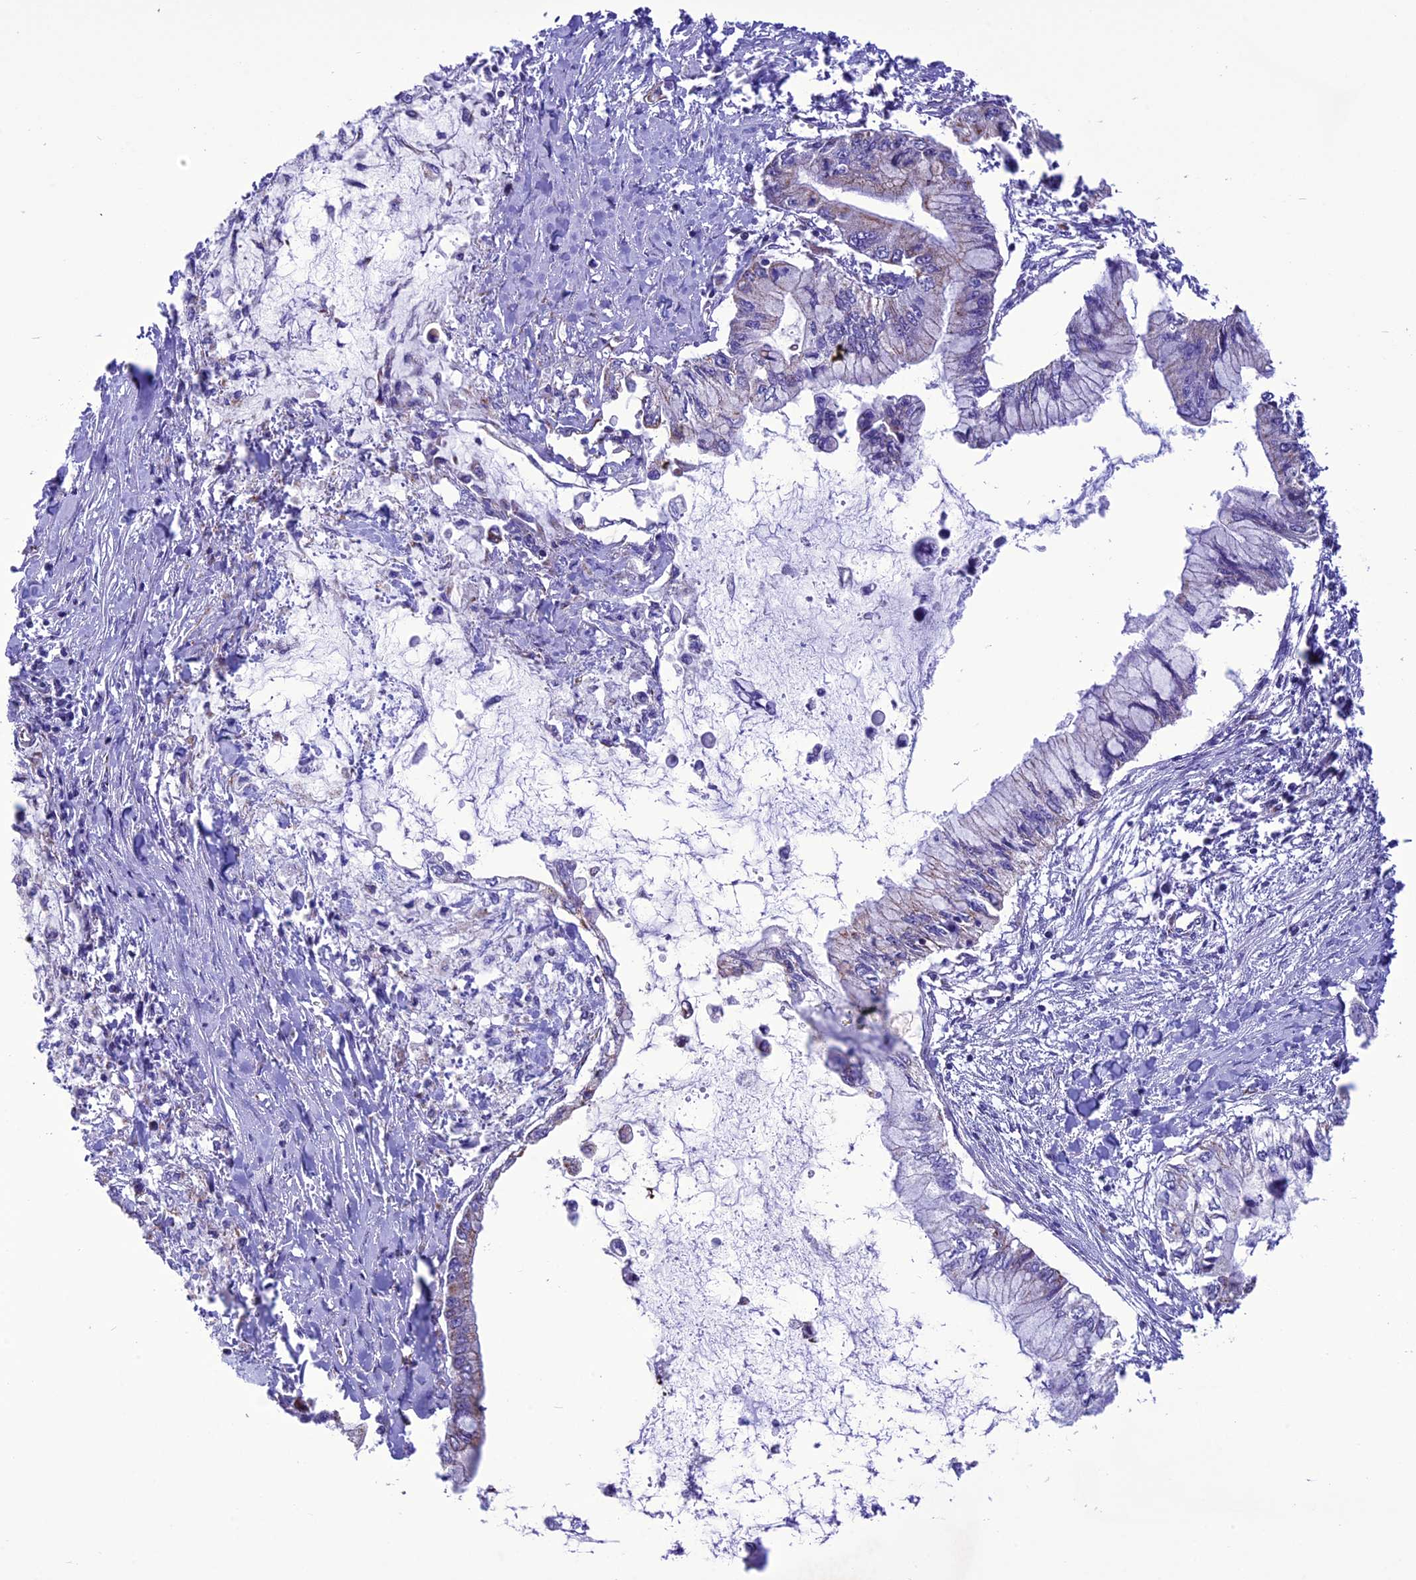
{"staining": {"intensity": "weak", "quantity": "<25%", "location": "cytoplasmic/membranous"}, "tissue": "pancreatic cancer", "cell_type": "Tumor cells", "image_type": "cancer", "snomed": [{"axis": "morphology", "description": "Adenocarcinoma, NOS"}, {"axis": "topography", "description": "Pancreas"}], "caption": "High power microscopy image of an immunohistochemistry photomicrograph of pancreatic cancer (adenocarcinoma), revealing no significant staining in tumor cells.", "gene": "ICA1L", "patient": {"sex": "male", "age": 48}}